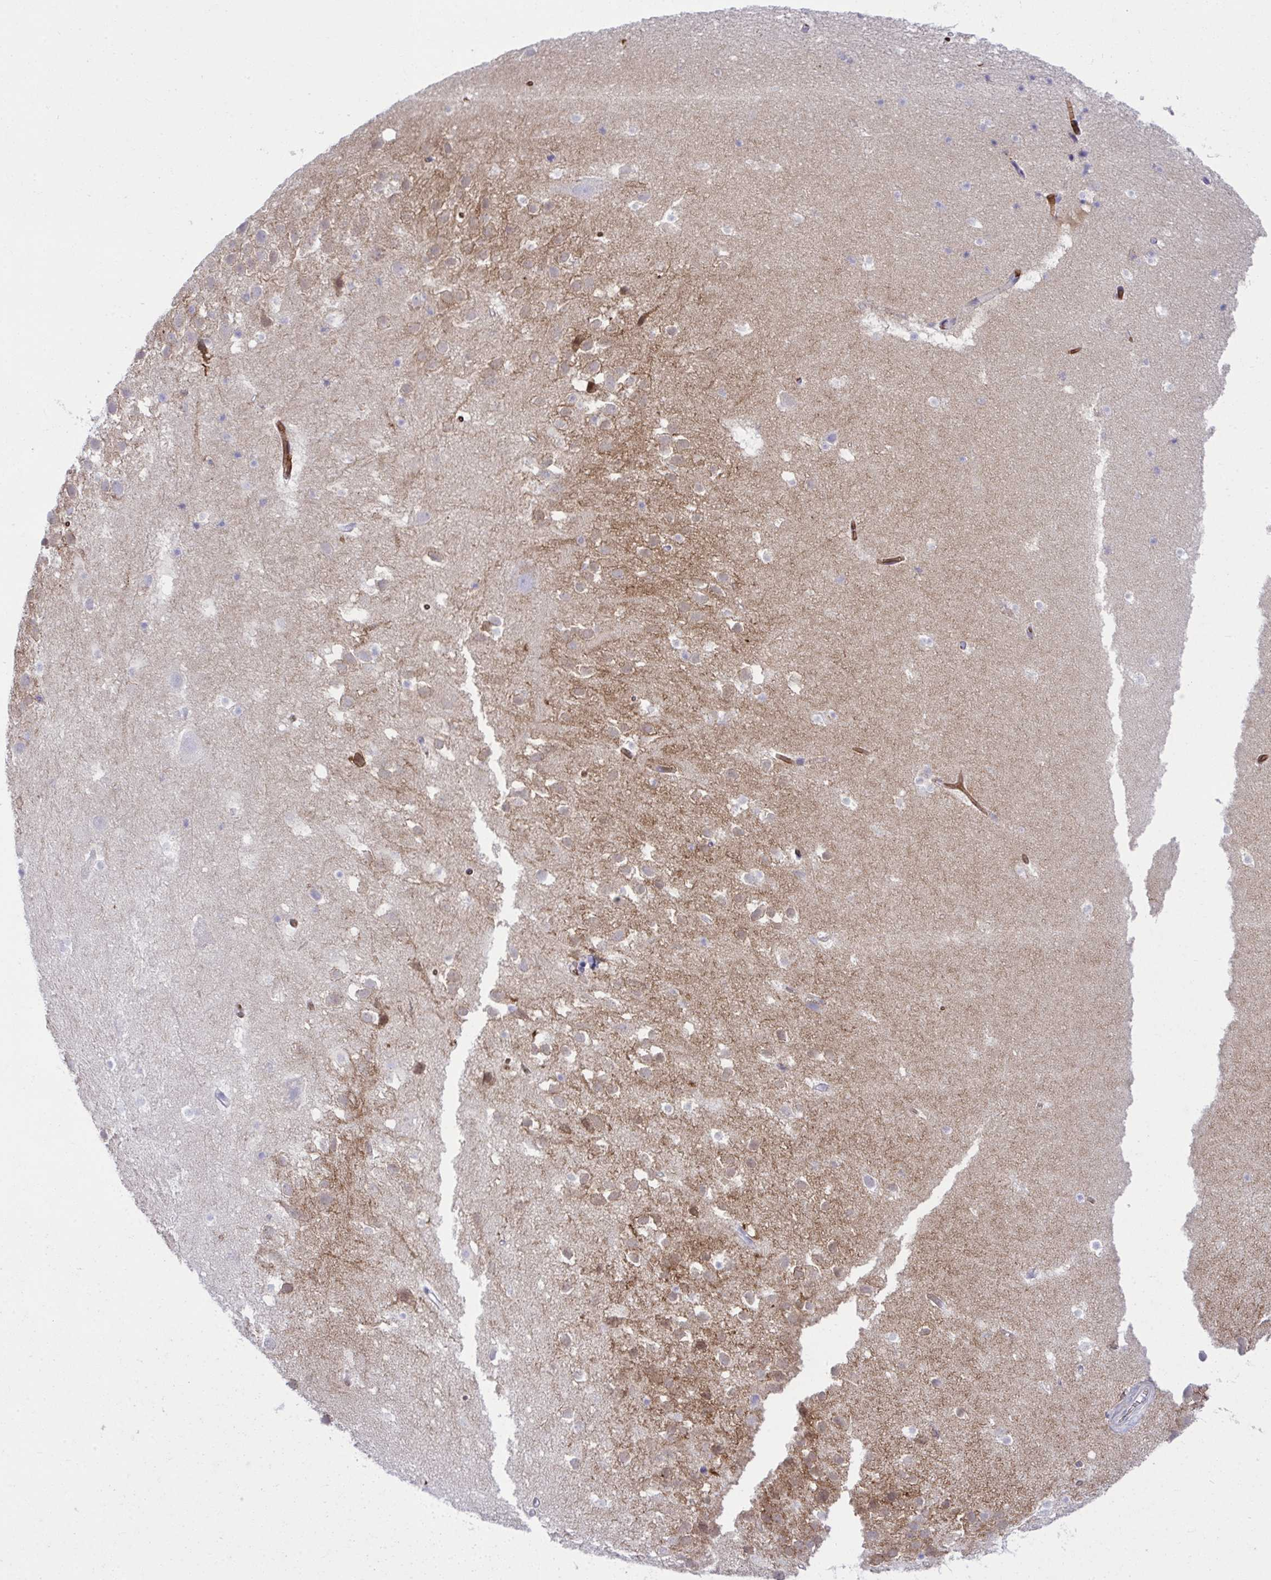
{"staining": {"intensity": "negative", "quantity": "none", "location": "none"}, "tissue": "hippocampus", "cell_type": "Glial cells", "image_type": "normal", "snomed": [{"axis": "morphology", "description": "Normal tissue, NOS"}, {"axis": "topography", "description": "Hippocampus"}], "caption": "Immunohistochemistry of benign human hippocampus reveals no positivity in glial cells.", "gene": "SPTB", "patient": {"sex": "male", "age": 26}}